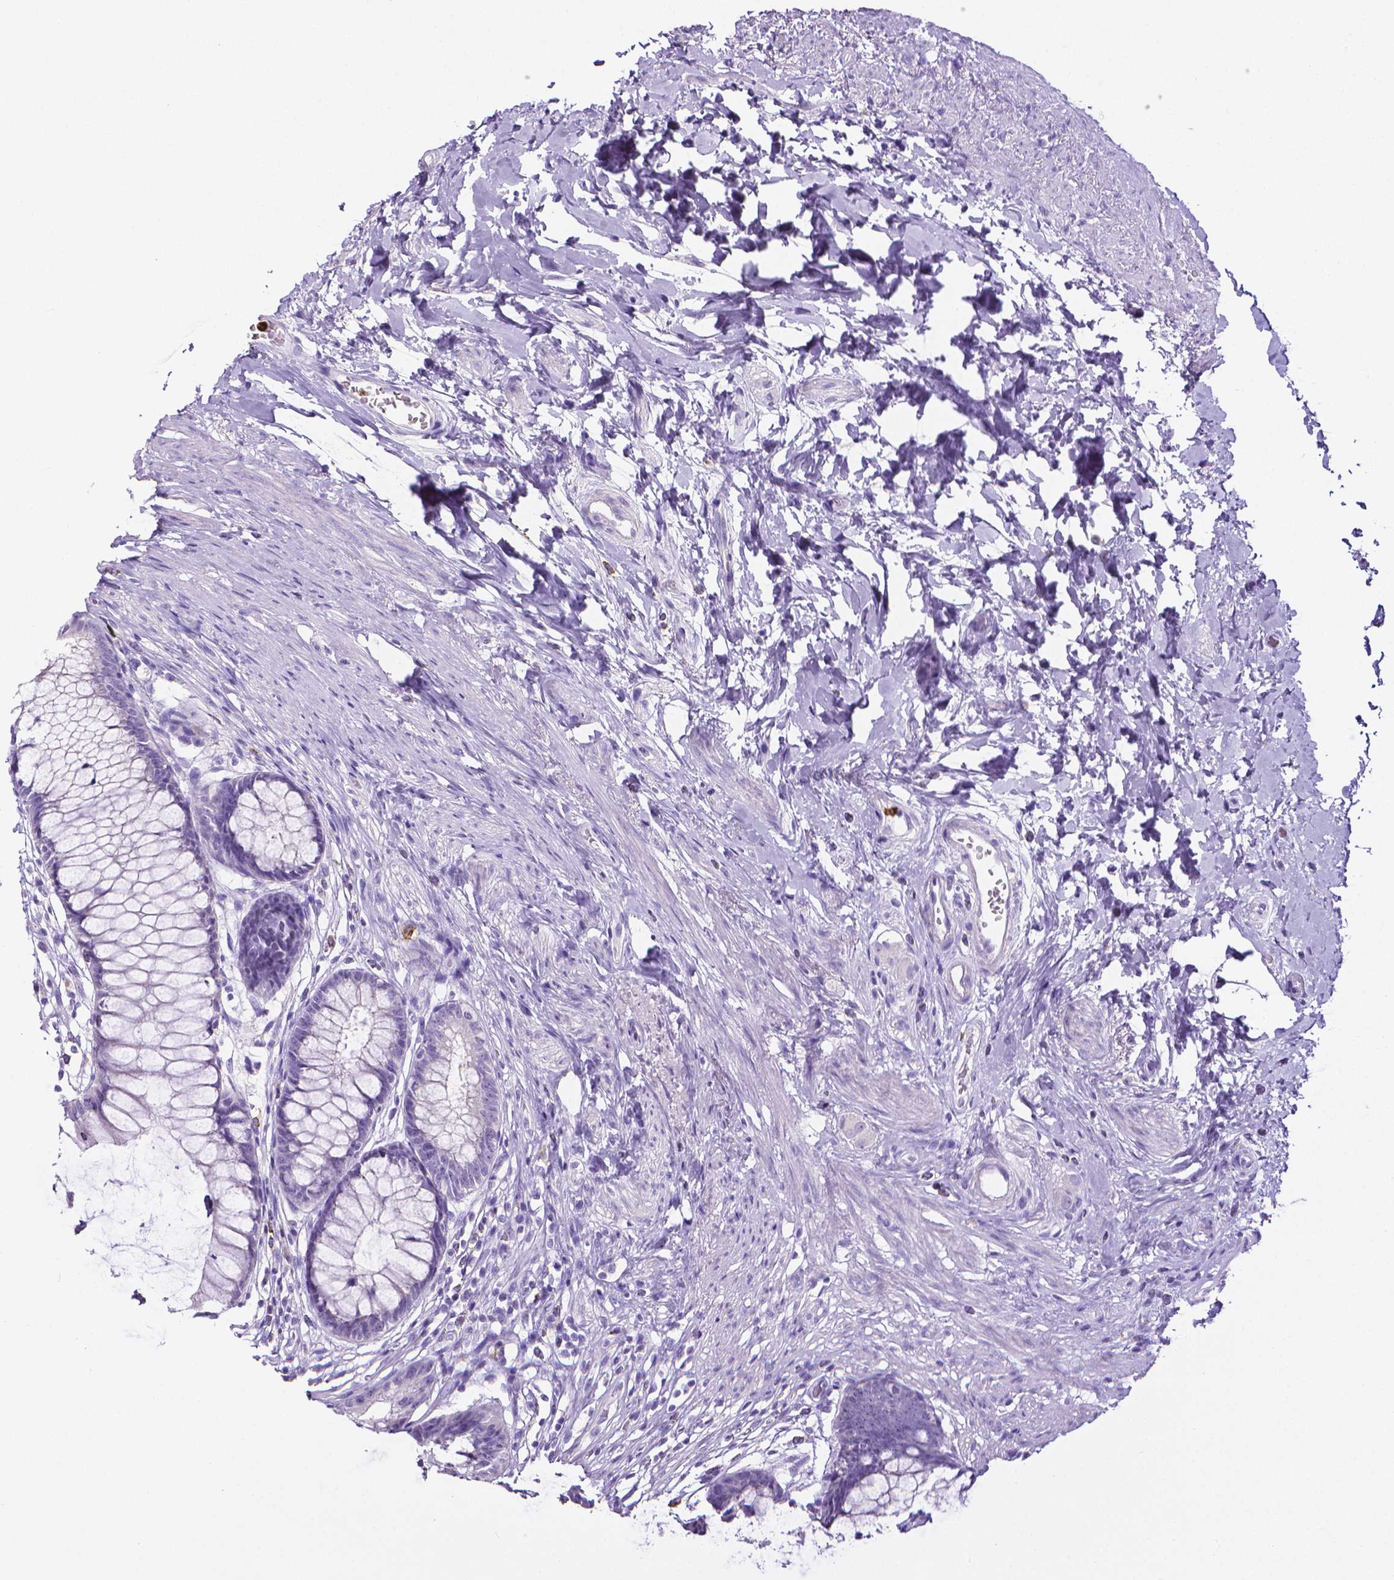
{"staining": {"intensity": "negative", "quantity": "none", "location": "none"}, "tissue": "rectum", "cell_type": "Glandular cells", "image_type": "normal", "snomed": [{"axis": "morphology", "description": "Normal tissue, NOS"}, {"axis": "topography", "description": "Smooth muscle"}, {"axis": "topography", "description": "Rectum"}], "caption": "DAB (3,3'-diaminobenzidine) immunohistochemical staining of benign rectum exhibits no significant expression in glandular cells.", "gene": "MMP9", "patient": {"sex": "male", "age": 53}}